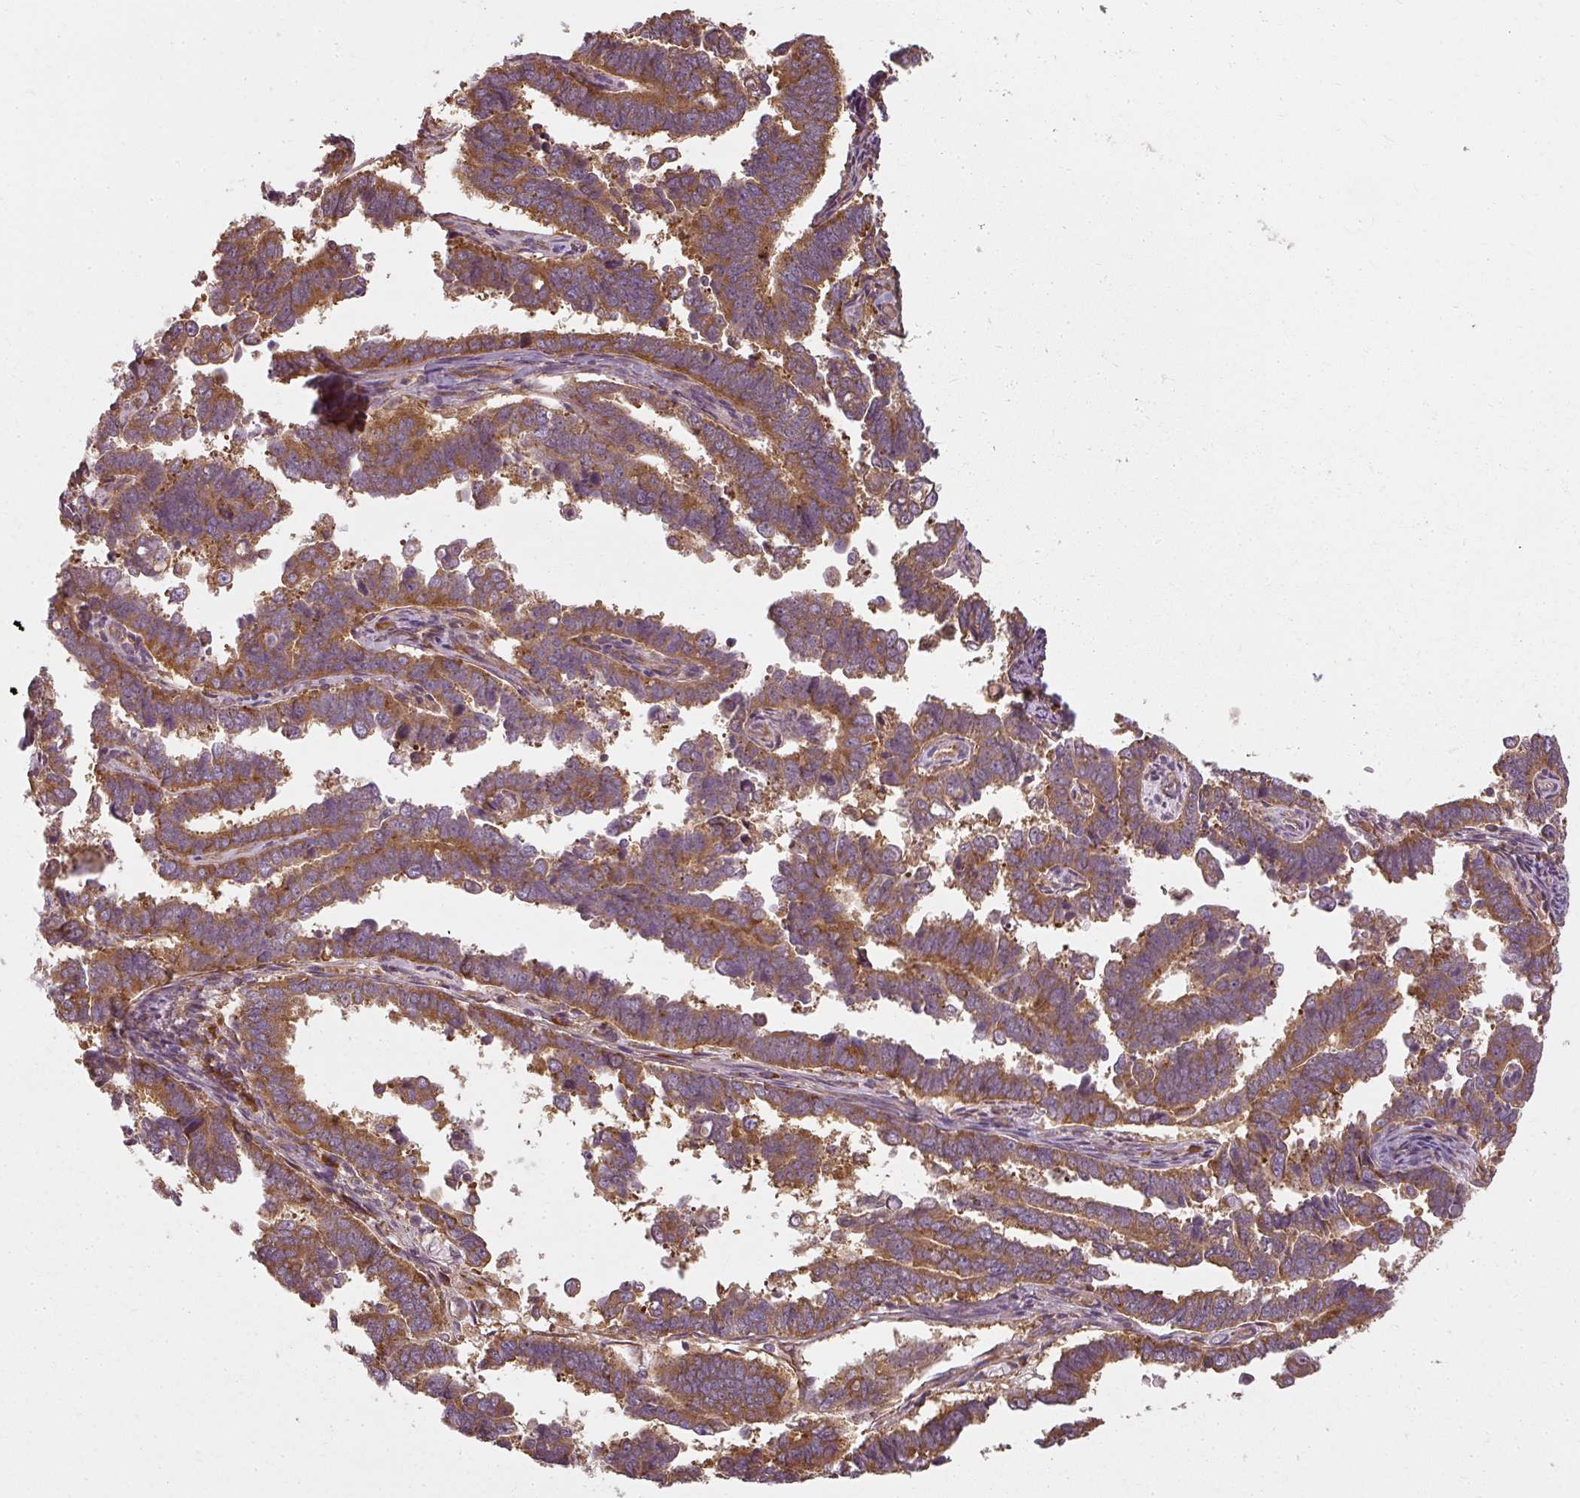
{"staining": {"intensity": "strong", "quantity": ">75%", "location": "cytoplasmic/membranous"}, "tissue": "endometrial cancer", "cell_type": "Tumor cells", "image_type": "cancer", "snomed": [{"axis": "morphology", "description": "Adenocarcinoma, NOS"}, {"axis": "topography", "description": "Endometrium"}], "caption": "Brown immunohistochemical staining in endometrial cancer displays strong cytoplasmic/membranous staining in about >75% of tumor cells.", "gene": "RPL24", "patient": {"sex": "female", "age": 75}}